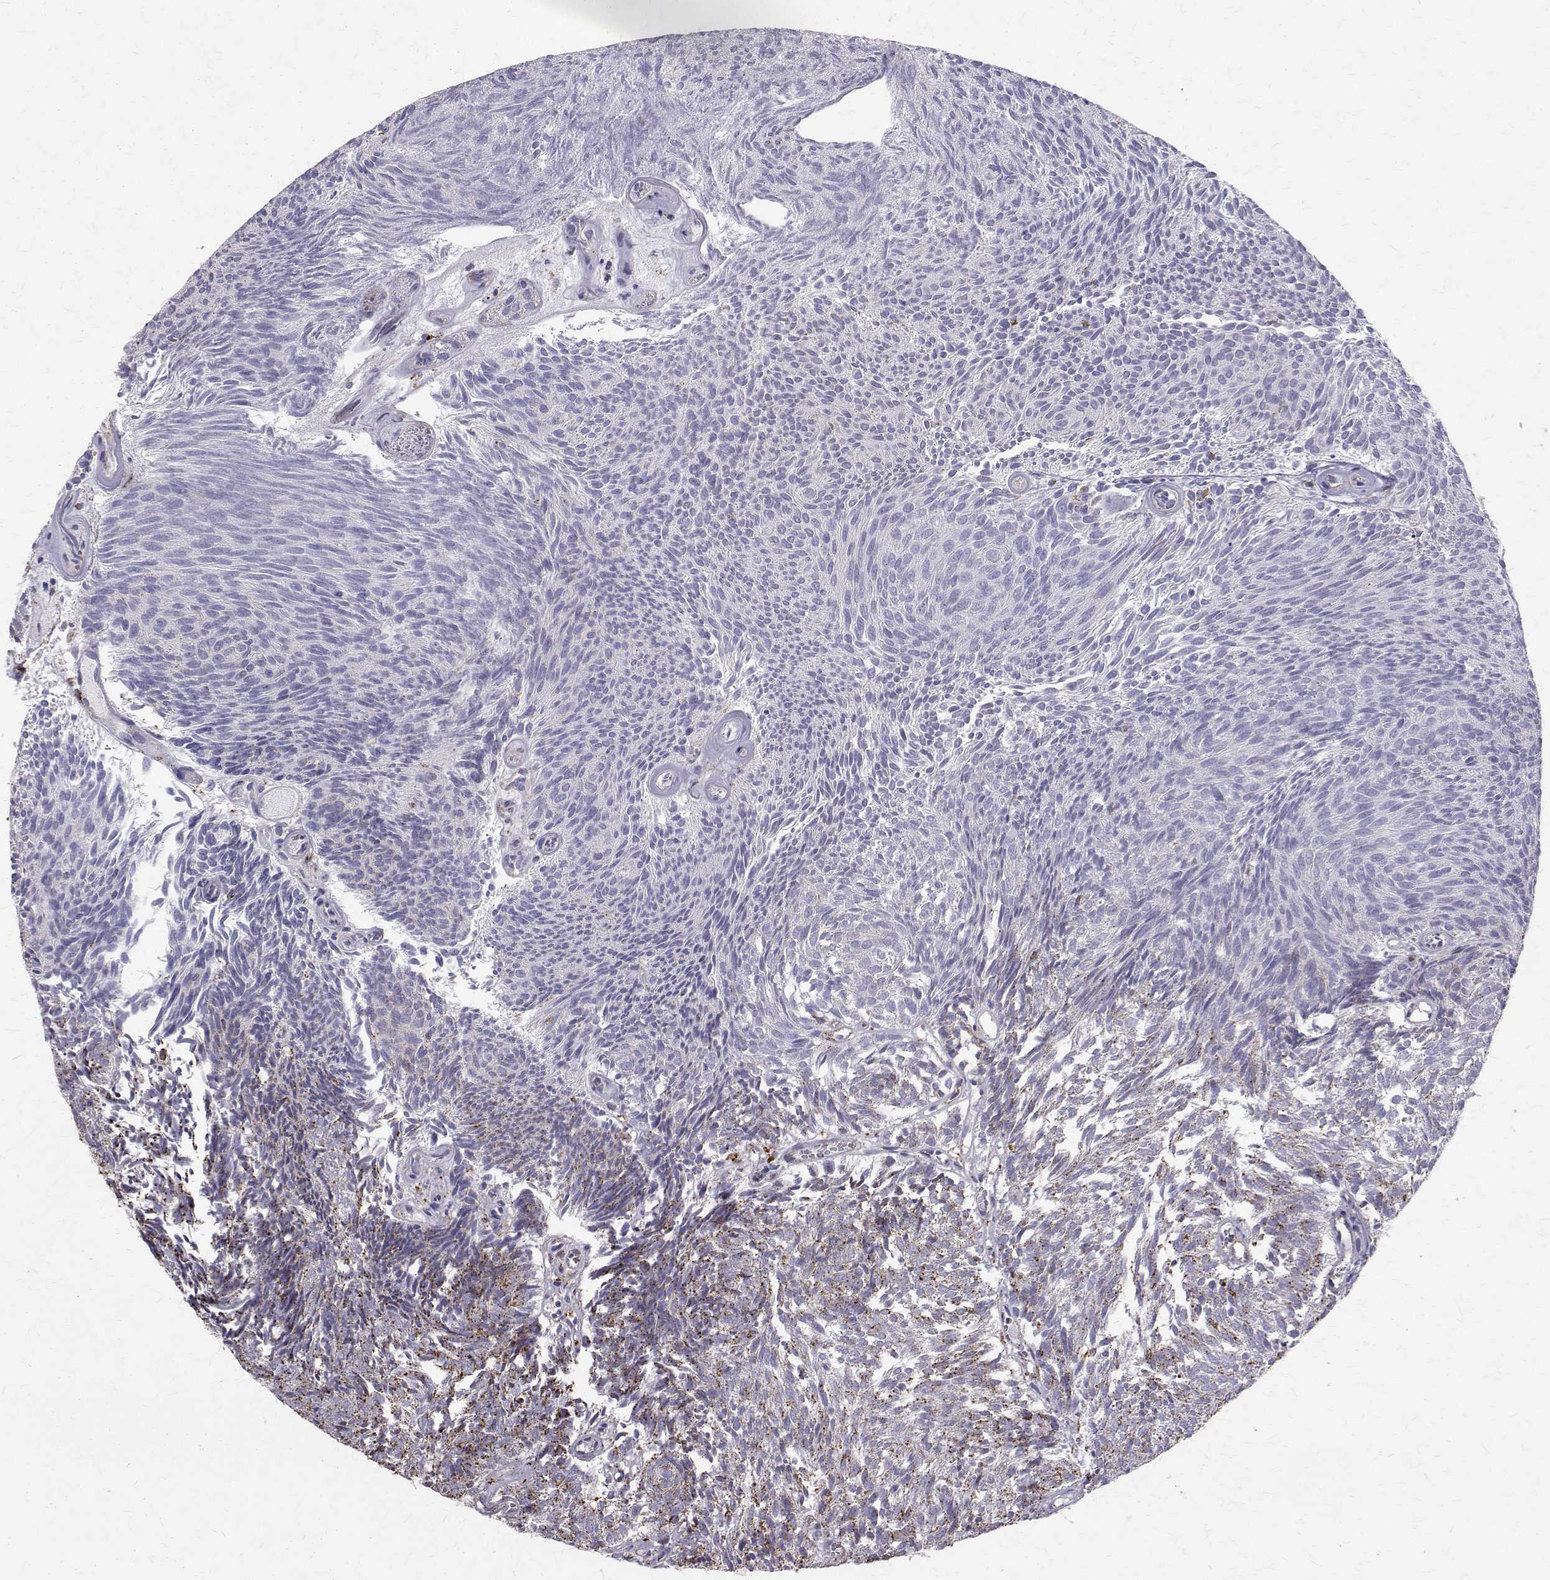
{"staining": {"intensity": "moderate", "quantity": "<25%", "location": "cytoplasmic/membranous"}, "tissue": "urothelial cancer", "cell_type": "Tumor cells", "image_type": "cancer", "snomed": [{"axis": "morphology", "description": "Urothelial carcinoma, Low grade"}, {"axis": "topography", "description": "Urinary bladder"}], "caption": "Immunohistochemical staining of low-grade urothelial carcinoma shows low levels of moderate cytoplasmic/membranous expression in approximately <25% of tumor cells. (DAB = brown stain, brightfield microscopy at high magnification).", "gene": "TPP1", "patient": {"sex": "male", "age": 77}}